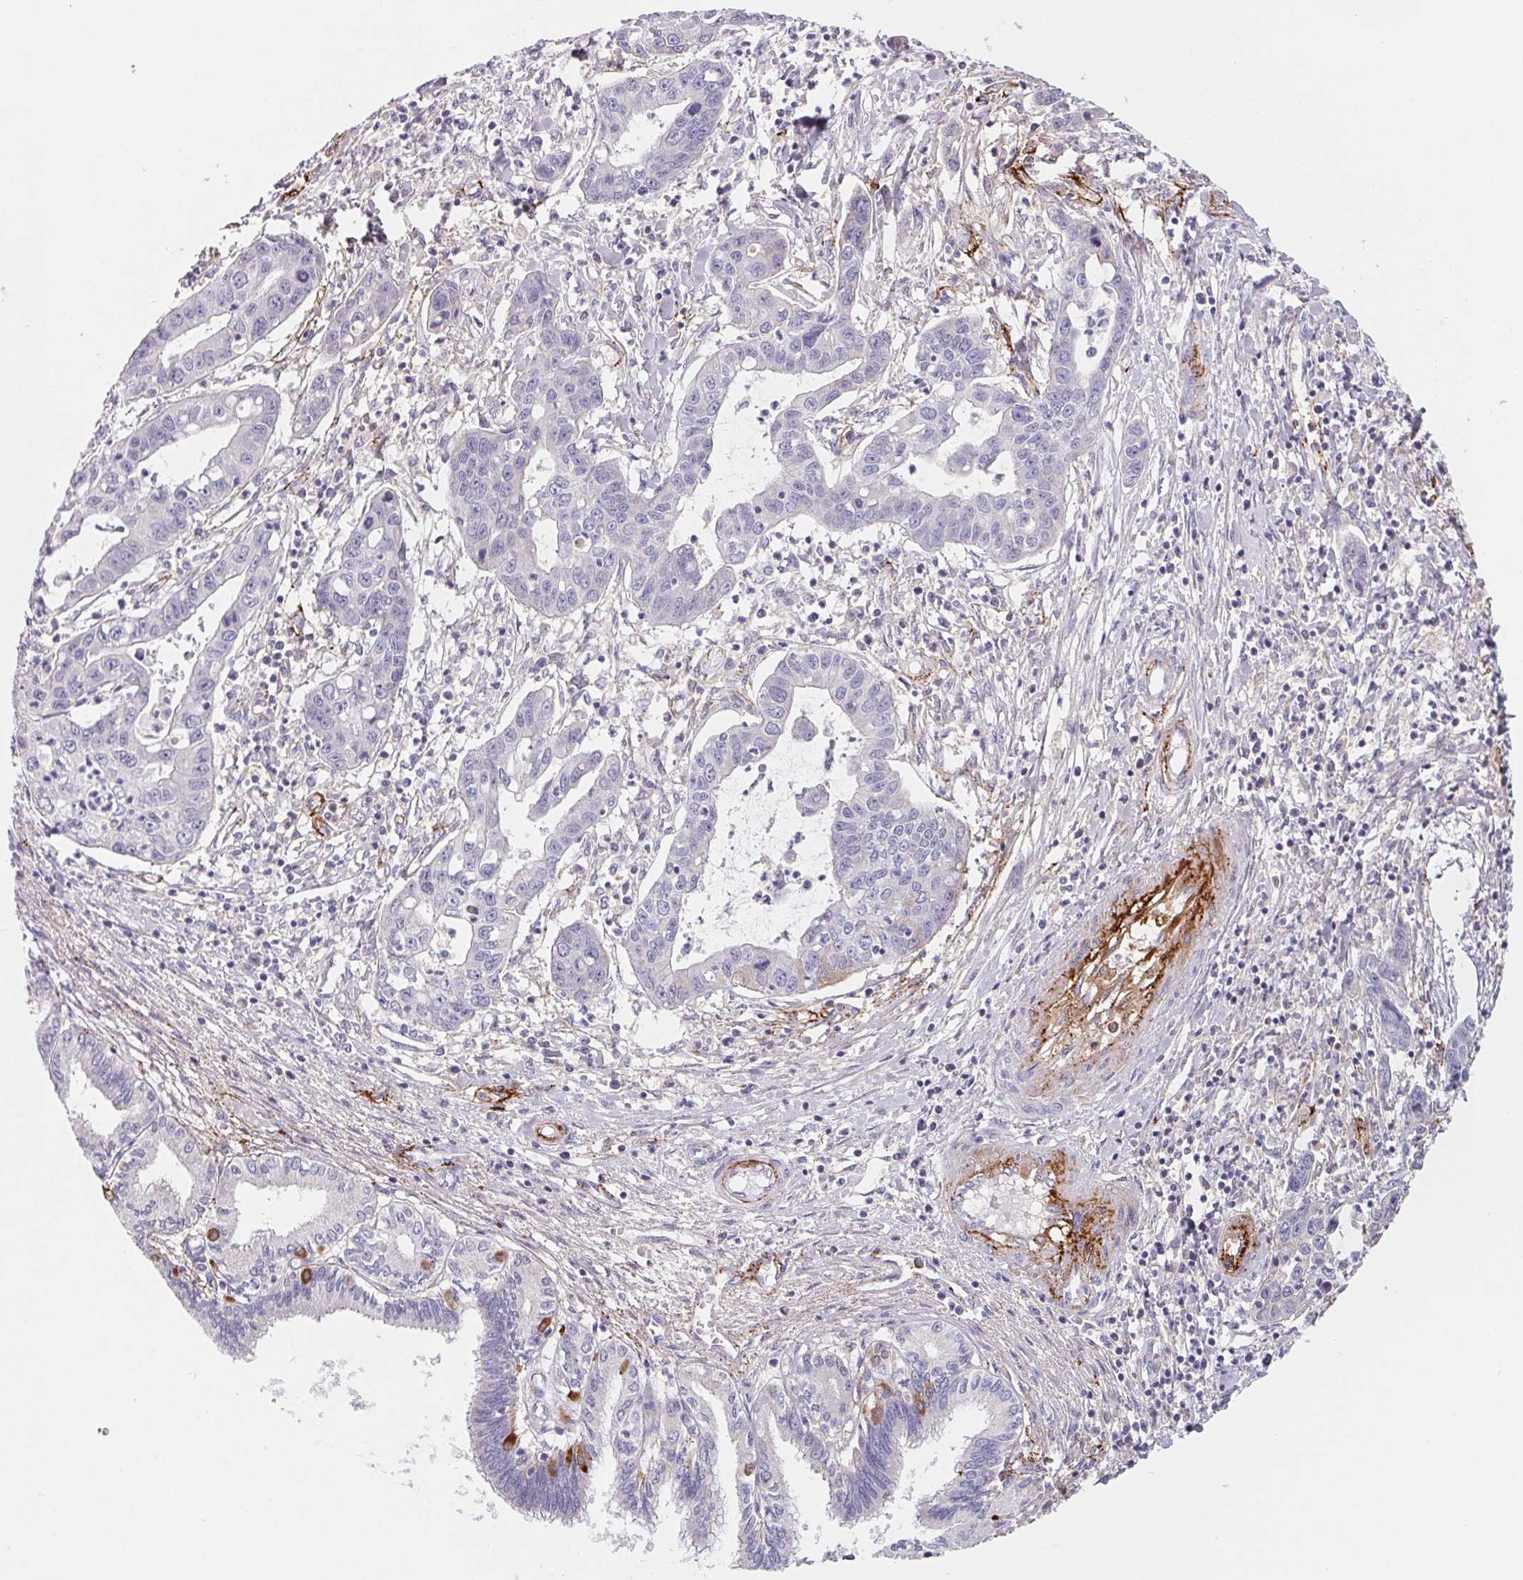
{"staining": {"intensity": "negative", "quantity": "none", "location": "none"}, "tissue": "liver cancer", "cell_type": "Tumor cells", "image_type": "cancer", "snomed": [{"axis": "morphology", "description": "Cholangiocarcinoma"}, {"axis": "topography", "description": "Liver"}], "caption": "Liver cancer was stained to show a protein in brown. There is no significant expression in tumor cells. (Immunohistochemistry (ihc), brightfield microscopy, high magnification).", "gene": "LPA", "patient": {"sex": "male", "age": 58}}